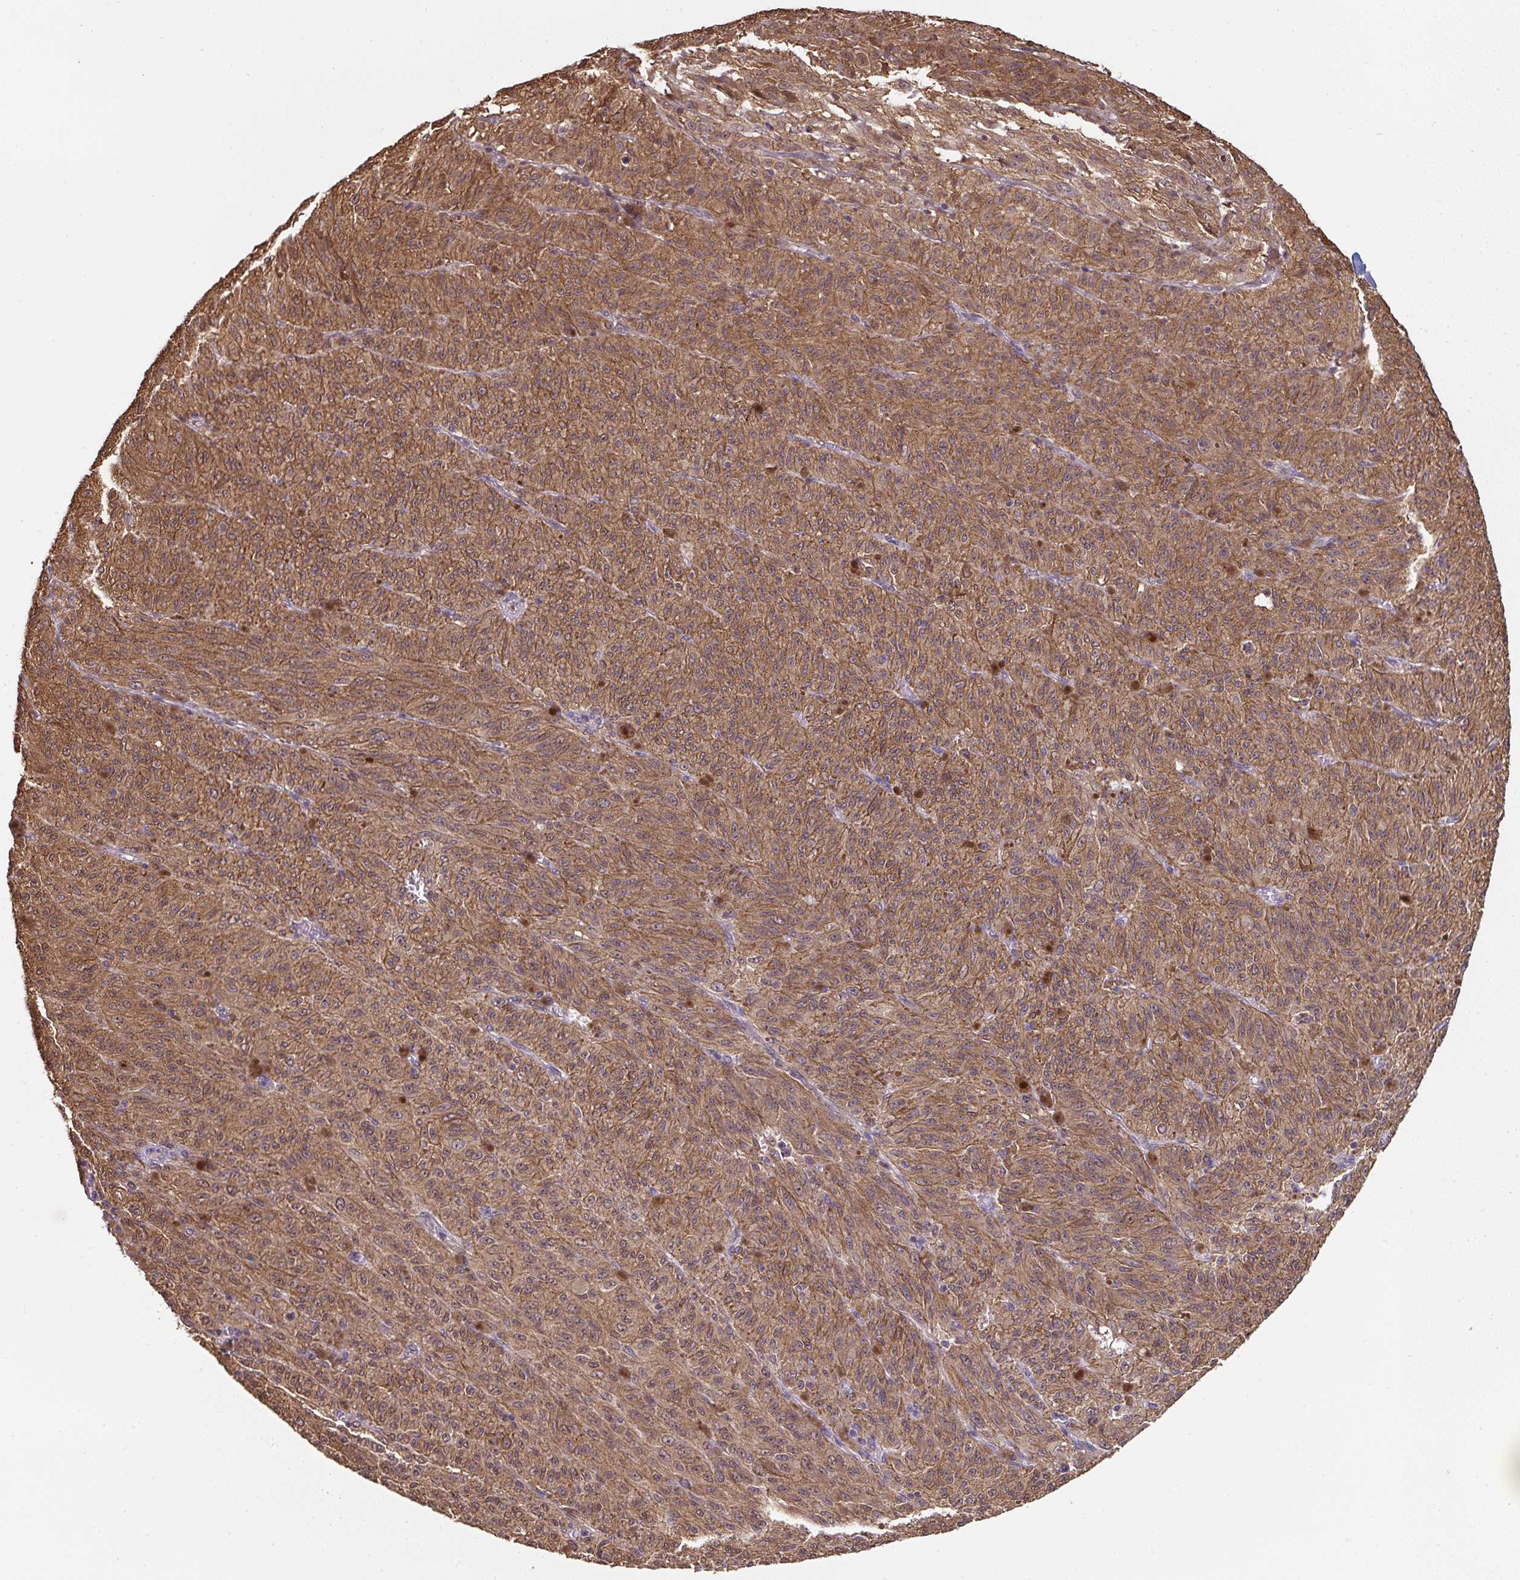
{"staining": {"intensity": "moderate", "quantity": ">75%", "location": "cytoplasmic/membranous"}, "tissue": "melanoma", "cell_type": "Tumor cells", "image_type": "cancer", "snomed": [{"axis": "morphology", "description": "Malignant melanoma, NOS"}, {"axis": "topography", "description": "Skin"}], "caption": "Tumor cells reveal medium levels of moderate cytoplasmic/membranous positivity in about >75% of cells in human melanoma.", "gene": "ST13", "patient": {"sex": "female", "age": 52}}